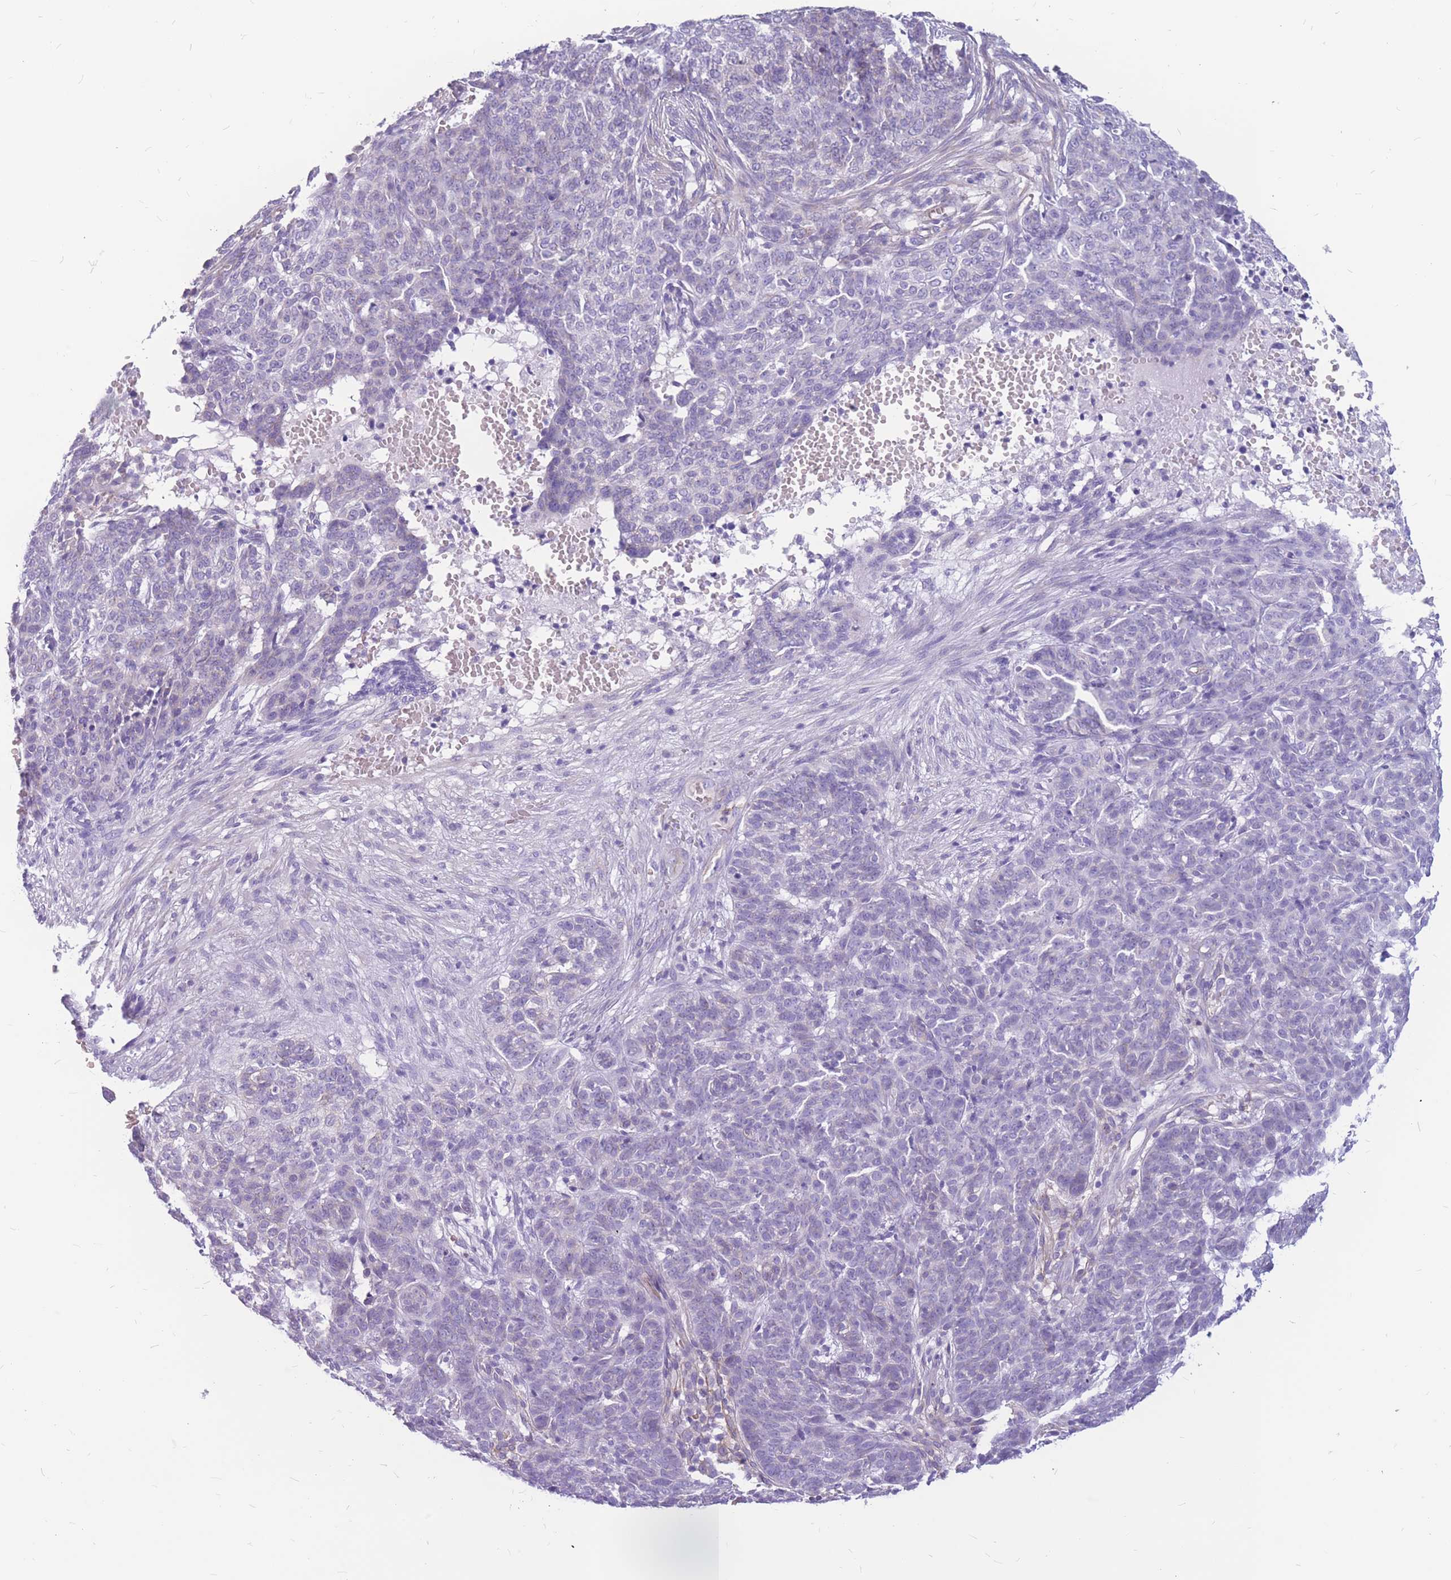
{"staining": {"intensity": "negative", "quantity": "none", "location": "none"}, "tissue": "skin cancer", "cell_type": "Tumor cells", "image_type": "cancer", "snomed": [{"axis": "morphology", "description": "Basal cell carcinoma"}, {"axis": "topography", "description": "Skin"}], "caption": "Immunohistochemistry (IHC) of skin cancer (basal cell carcinoma) exhibits no staining in tumor cells.", "gene": "ADD2", "patient": {"sex": "male", "age": 85}}